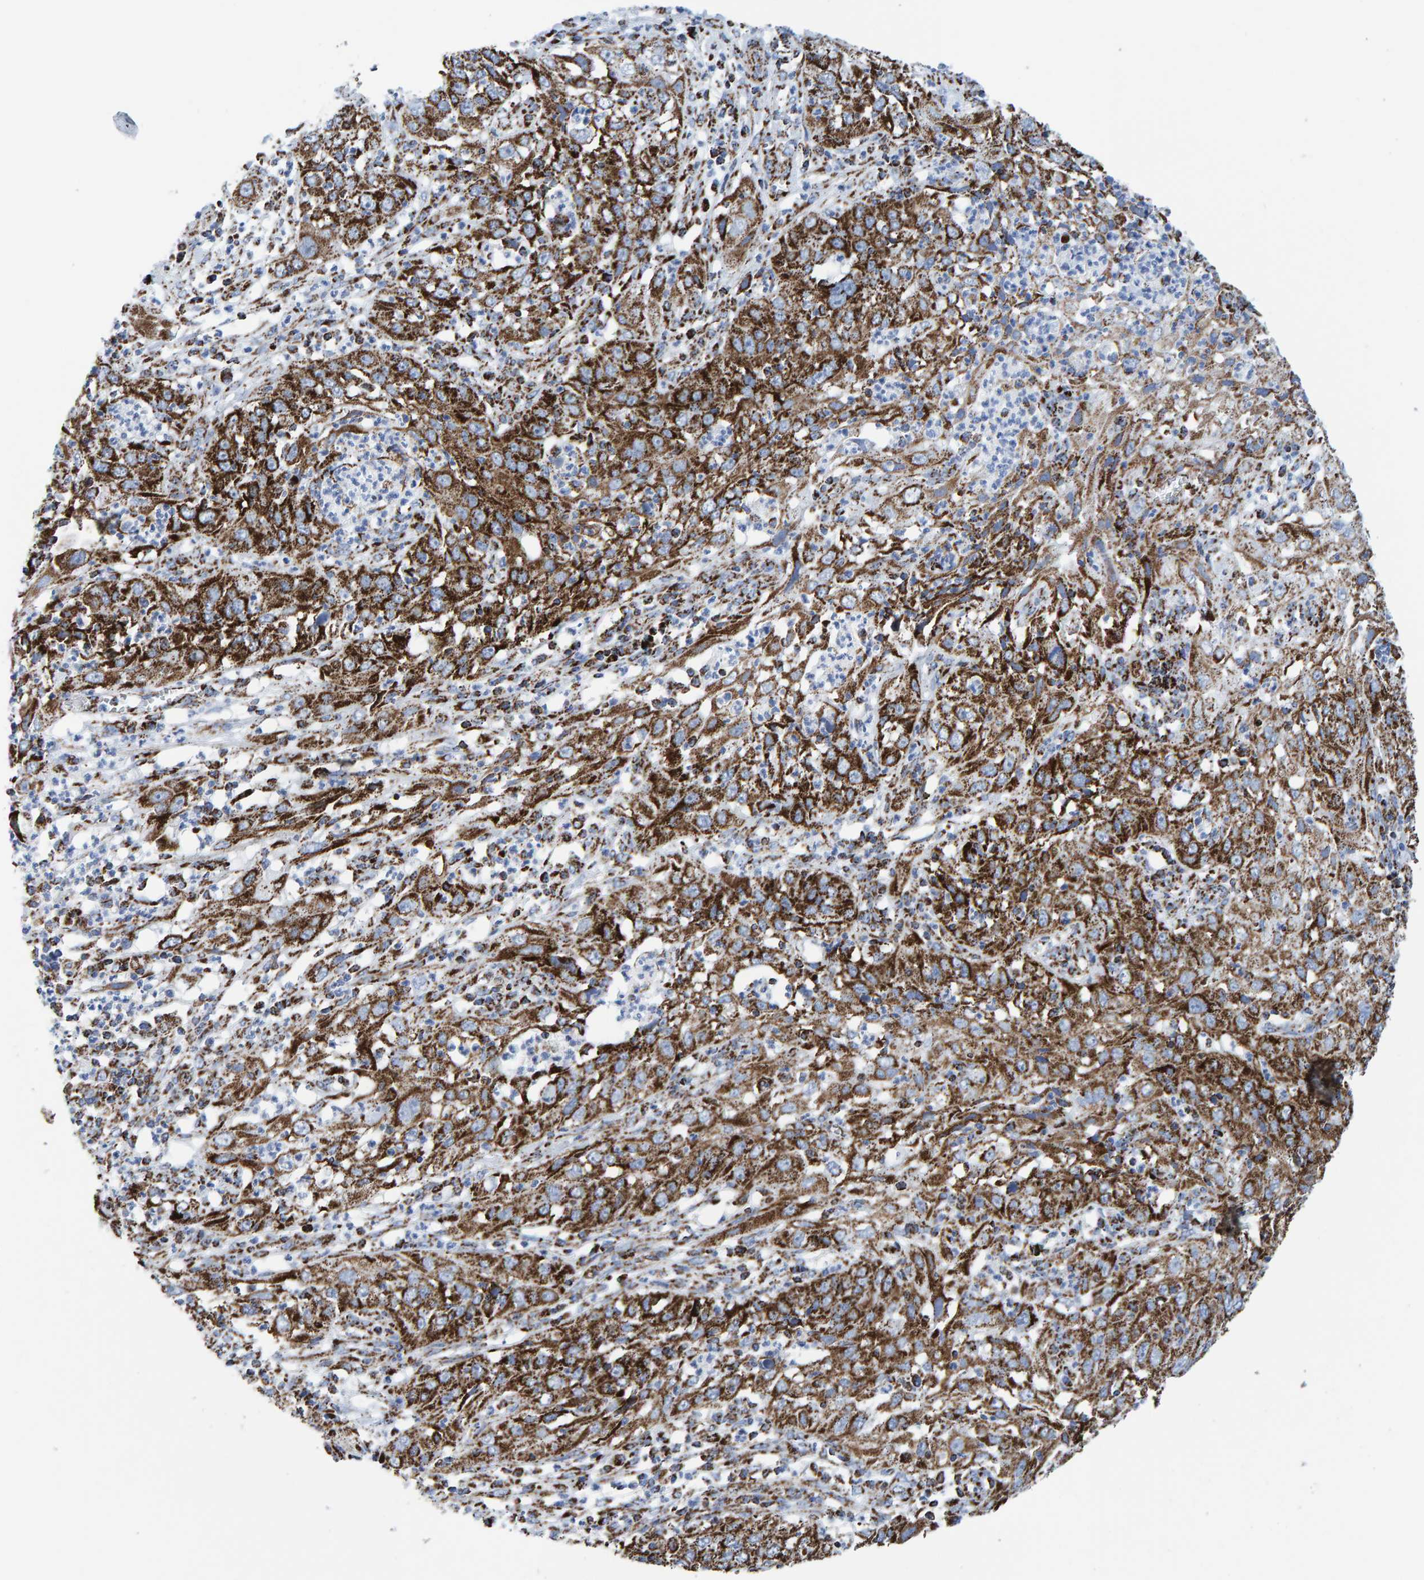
{"staining": {"intensity": "strong", "quantity": ">75%", "location": "cytoplasmic/membranous"}, "tissue": "cervical cancer", "cell_type": "Tumor cells", "image_type": "cancer", "snomed": [{"axis": "morphology", "description": "Squamous cell carcinoma, NOS"}, {"axis": "topography", "description": "Cervix"}], "caption": "Tumor cells exhibit strong cytoplasmic/membranous staining in approximately >75% of cells in cervical cancer.", "gene": "ENSG00000262660", "patient": {"sex": "female", "age": 32}}